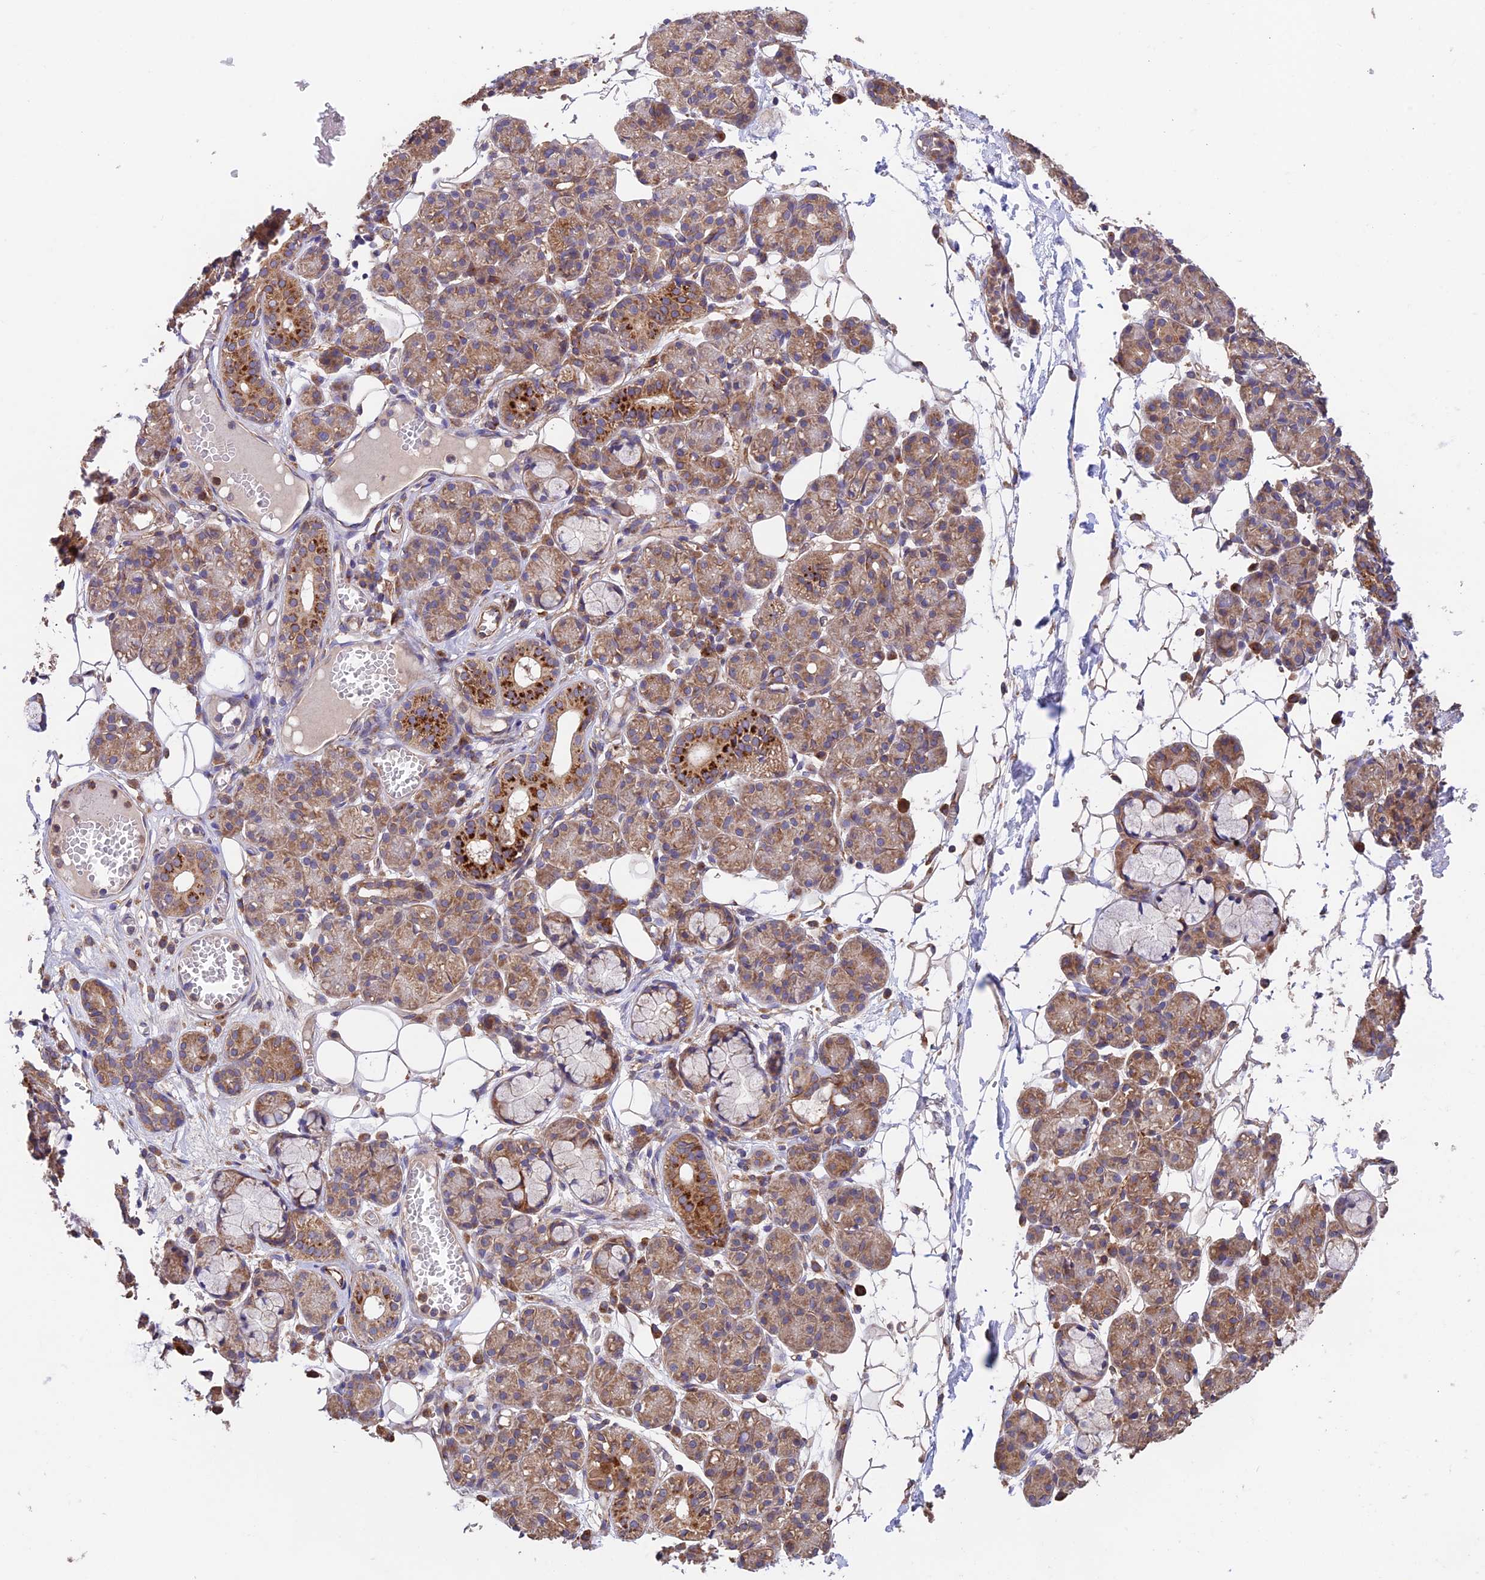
{"staining": {"intensity": "moderate", "quantity": "25%-75%", "location": "cytoplasmic/membranous"}, "tissue": "salivary gland", "cell_type": "Glandular cells", "image_type": "normal", "snomed": [{"axis": "morphology", "description": "Normal tissue, NOS"}, {"axis": "topography", "description": "Salivary gland"}], "caption": "A medium amount of moderate cytoplasmic/membranous expression is appreciated in about 25%-75% of glandular cells in normal salivary gland. (IHC, brightfield microscopy, high magnification).", "gene": "EMC3", "patient": {"sex": "male", "age": 63}}